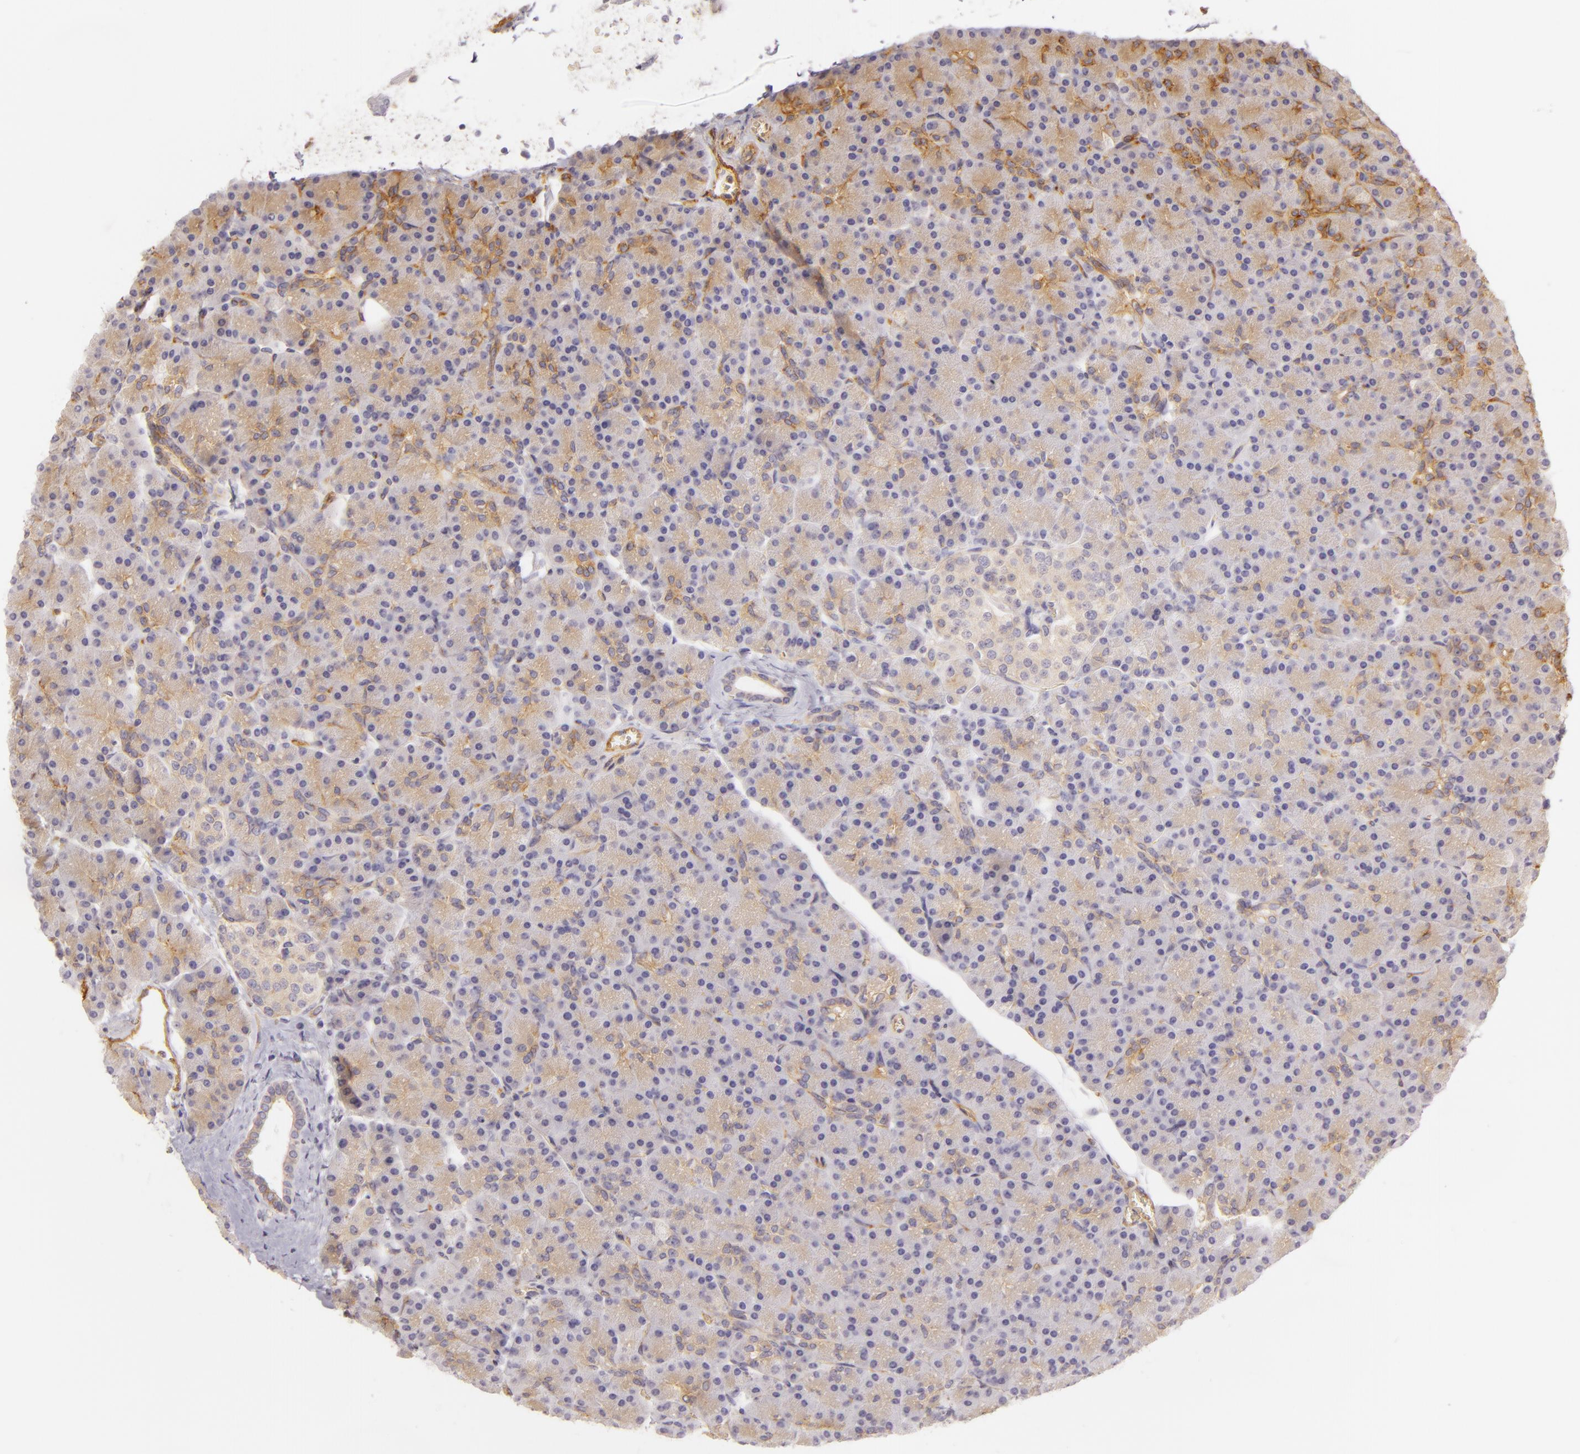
{"staining": {"intensity": "negative", "quantity": "none", "location": "none"}, "tissue": "pancreas", "cell_type": "Exocrine glandular cells", "image_type": "normal", "snomed": [{"axis": "morphology", "description": "Normal tissue, NOS"}, {"axis": "topography", "description": "Pancreas"}], "caption": "This histopathology image is of unremarkable pancreas stained with immunohistochemistry to label a protein in brown with the nuclei are counter-stained blue. There is no staining in exocrine glandular cells.", "gene": "CD59", "patient": {"sex": "female", "age": 43}}